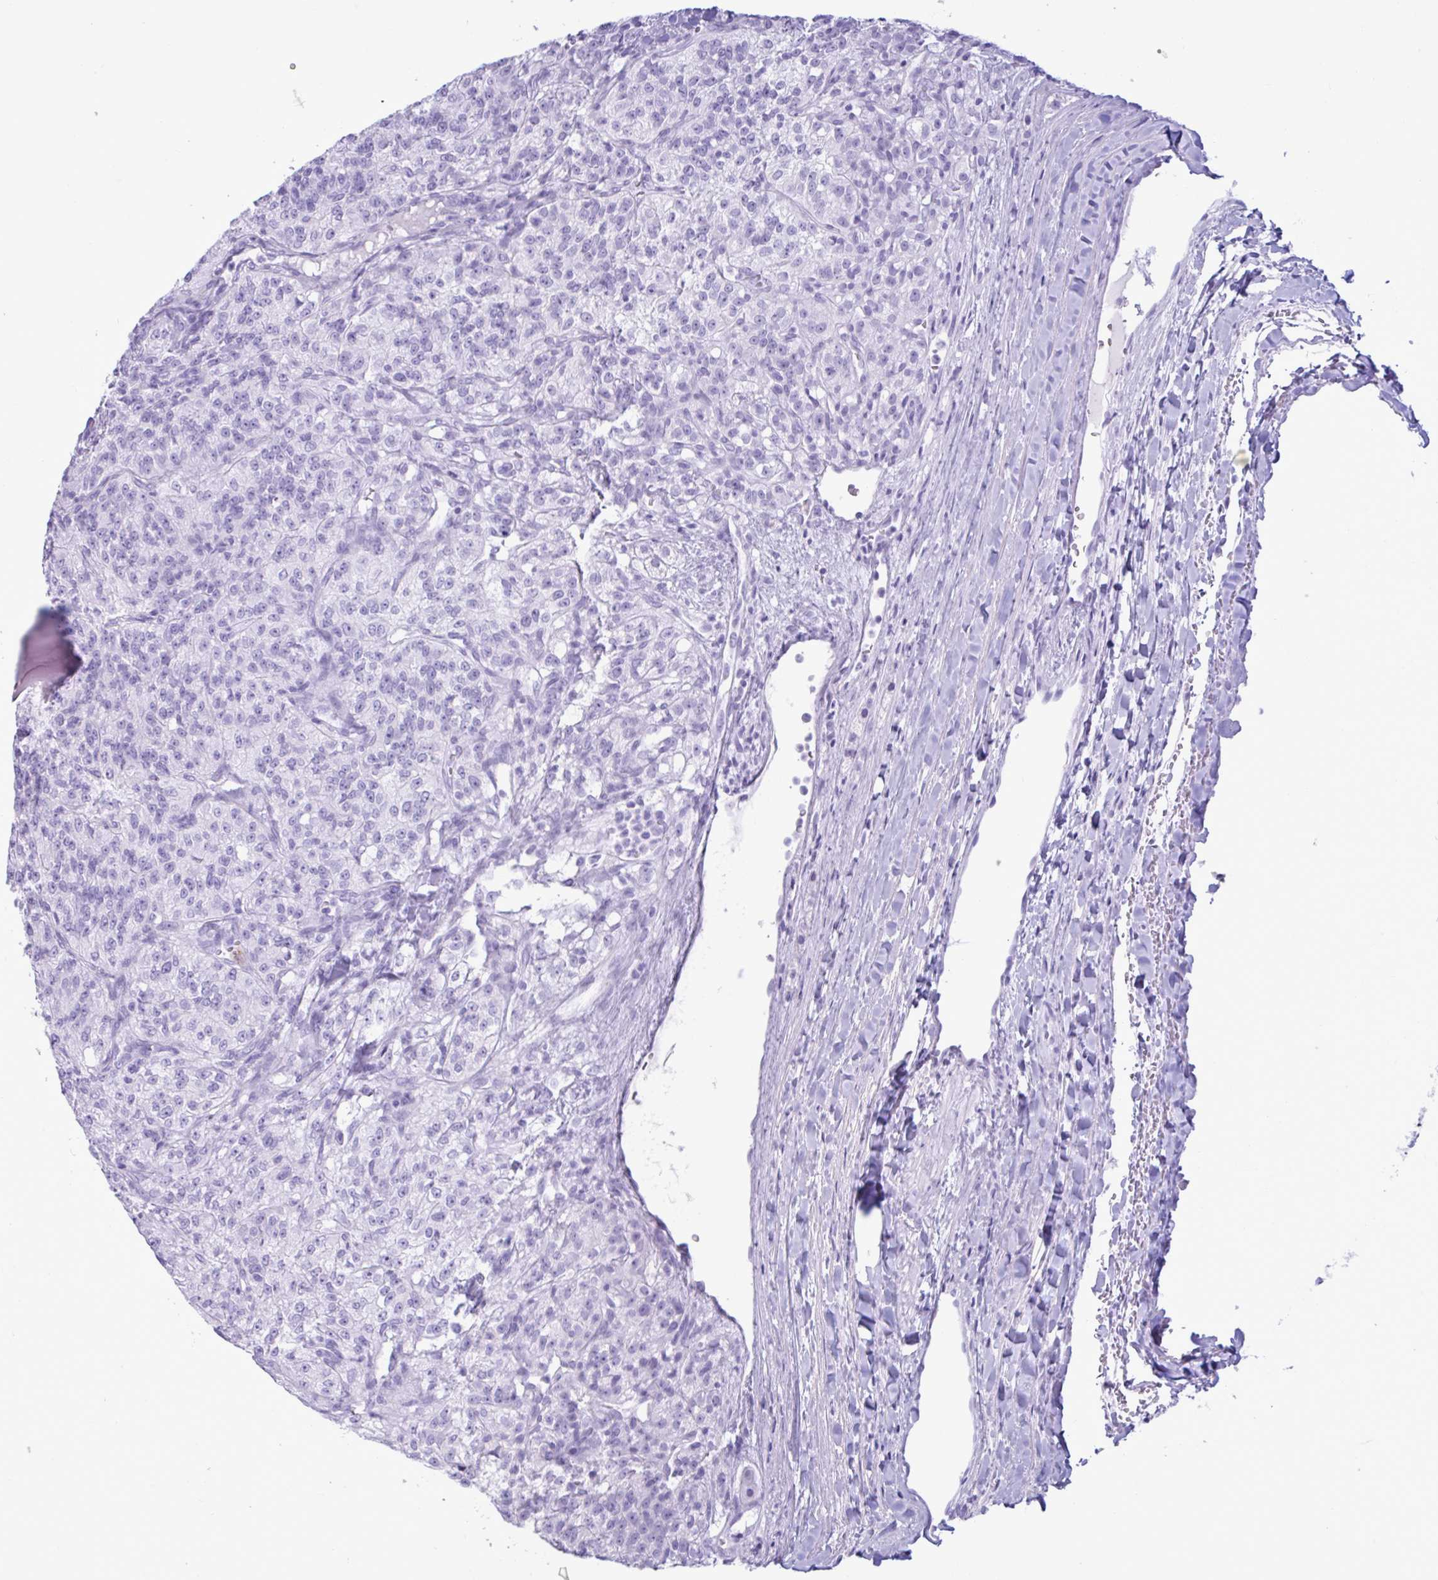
{"staining": {"intensity": "negative", "quantity": "none", "location": "none"}, "tissue": "renal cancer", "cell_type": "Tumor cells", "image_type": "cancer", "snomed": [{"axis": "morphology", "description": "Adenocarcinoma, NOS"}, {"axis": "topography", "description": "Kidney"}], "caption": "Adenocarcinoma (renal) was stained to show a protein in brown. There is no significant positivity in tumor cells.", "gene": "MRGPRG", "patient": {"sex": "female", "age": 63}}